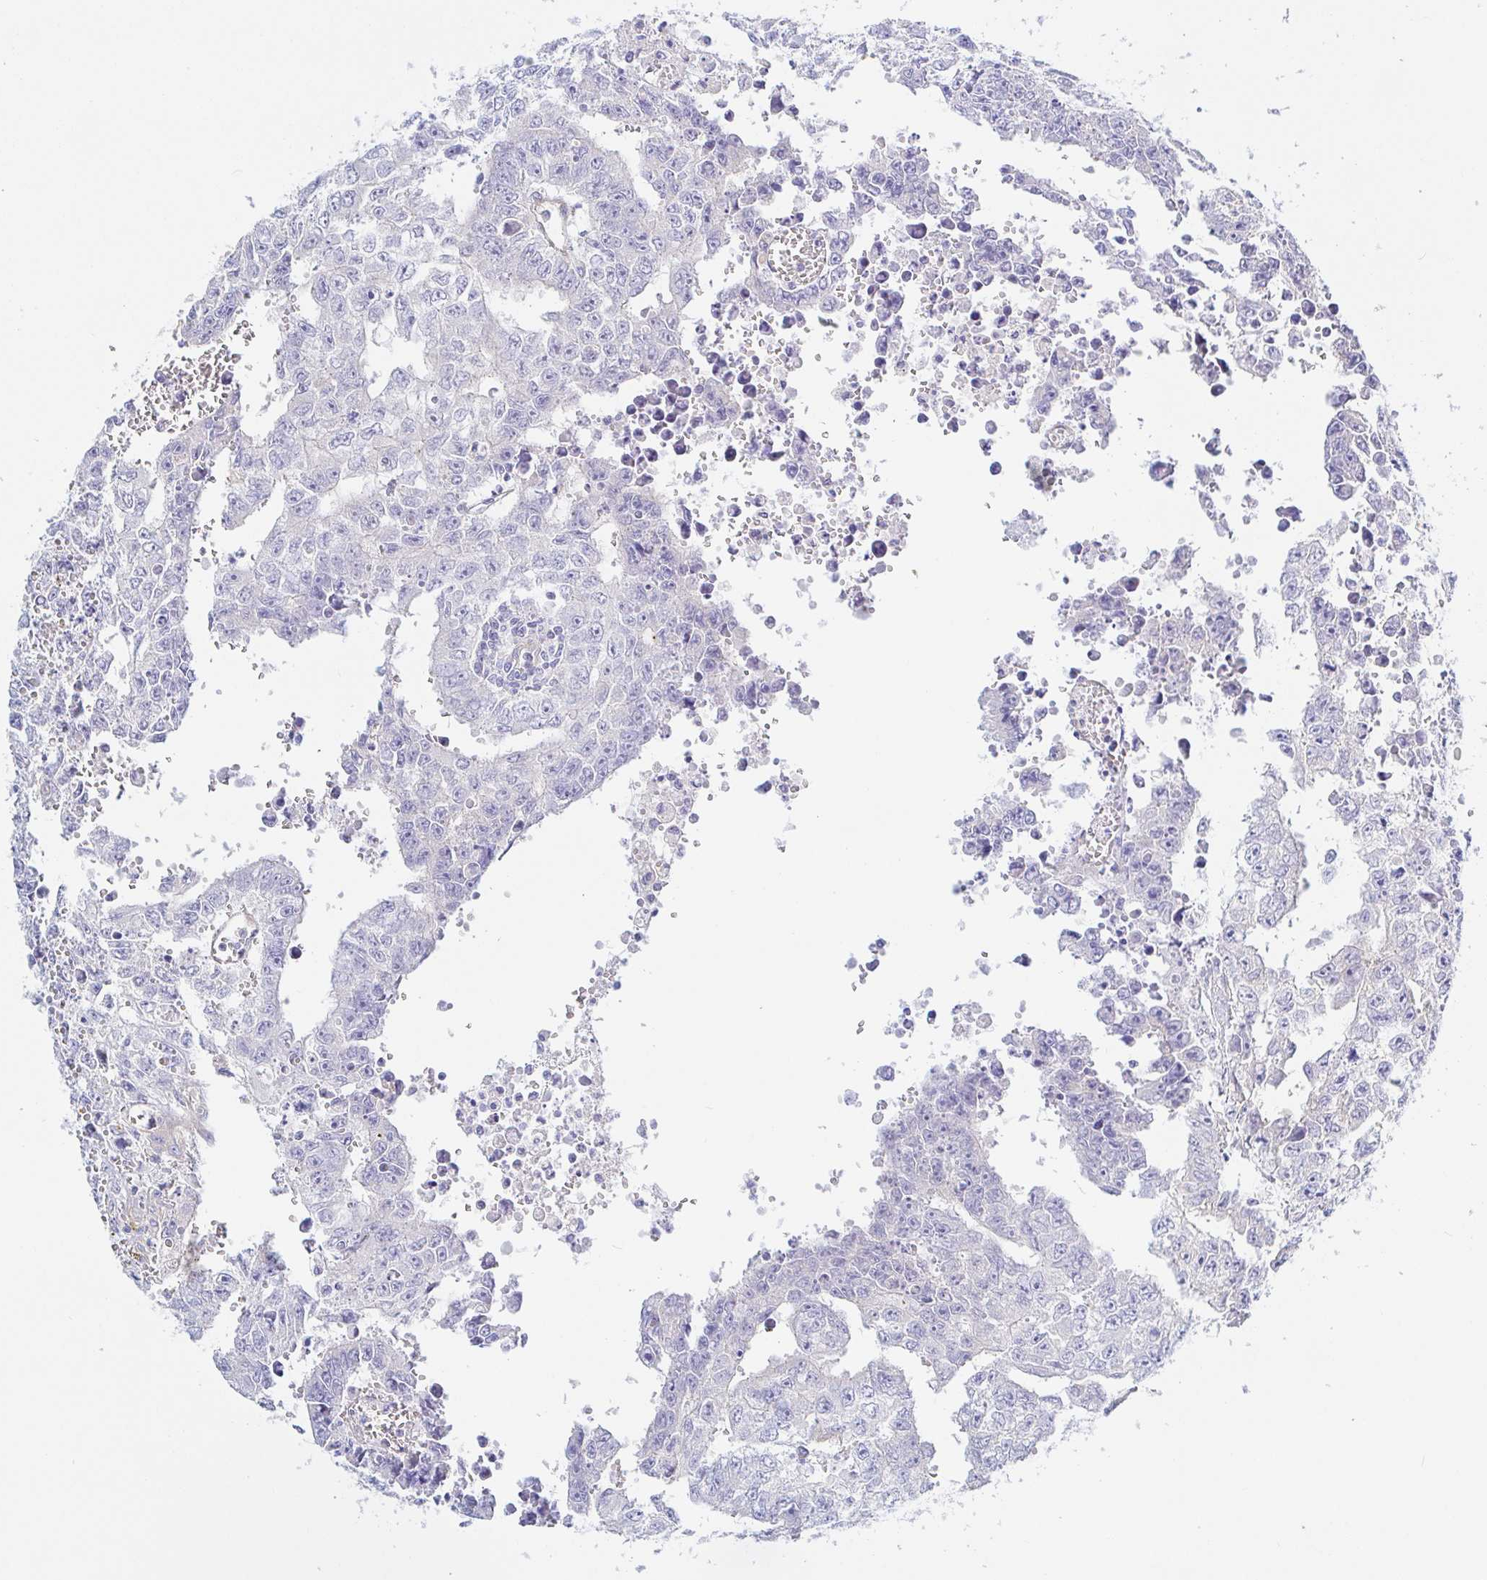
{"staining": {"intensity": "negative", "quantity": "none", "location": "none"}, "tissue": "testis cancer", "cell_type": "Tumor cells", "image_type": "cancer", "snomed": [{"axis": "morphology", "description": "Carcinoma, Embryonal, NOS"}, {"axis": "morphology", "description": "Teratoma, malignant, NOS"}, {"axis": "topography", "description": "Testis"}], "caption": "IHC of human testis teratoma (malignant) exhibits no positivity in tumor cells.", "gene": "ARL4D", "patient": {"sex": "male", "age": 24}}